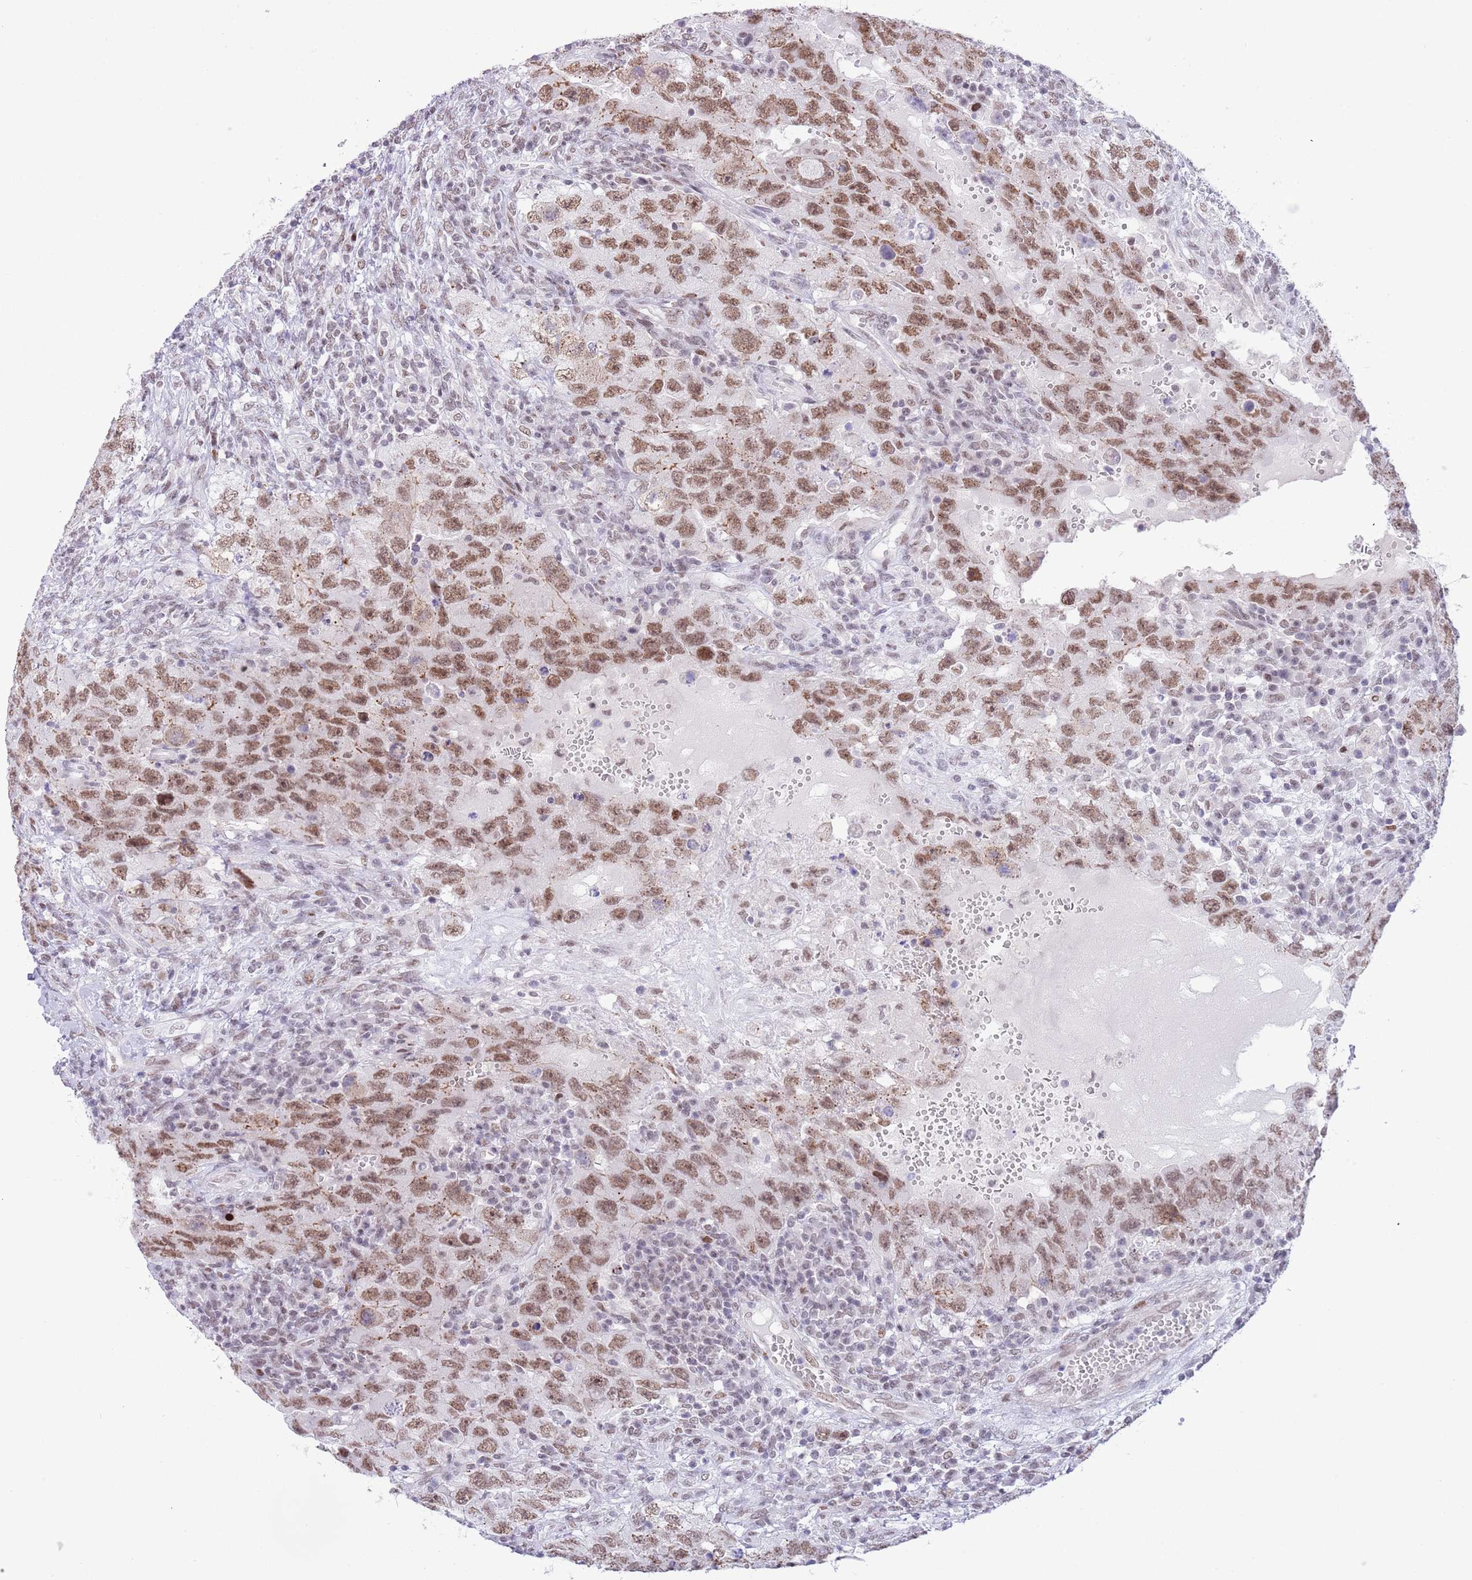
{"staining": {"intensity": "moderate", "quantity": ">75%", "location": "nuclear"}, "tissue": "testis cancer", "cell_type": "Tumor cells", "image_type": "cancer", "snomed": [{"axis": "morphology", "description": "Carcinoma, Embryonal, NOS"}, {"axis": "topography", "description": "Testis"}], "caption": "Testis embryonal carcinoma stained with immunohistochemistry demonstrates moderate nuclear expression in approximately >75% of tumor cells.", "gene": "ZNF382", "patient": {"sex": "male", "age": 26}}